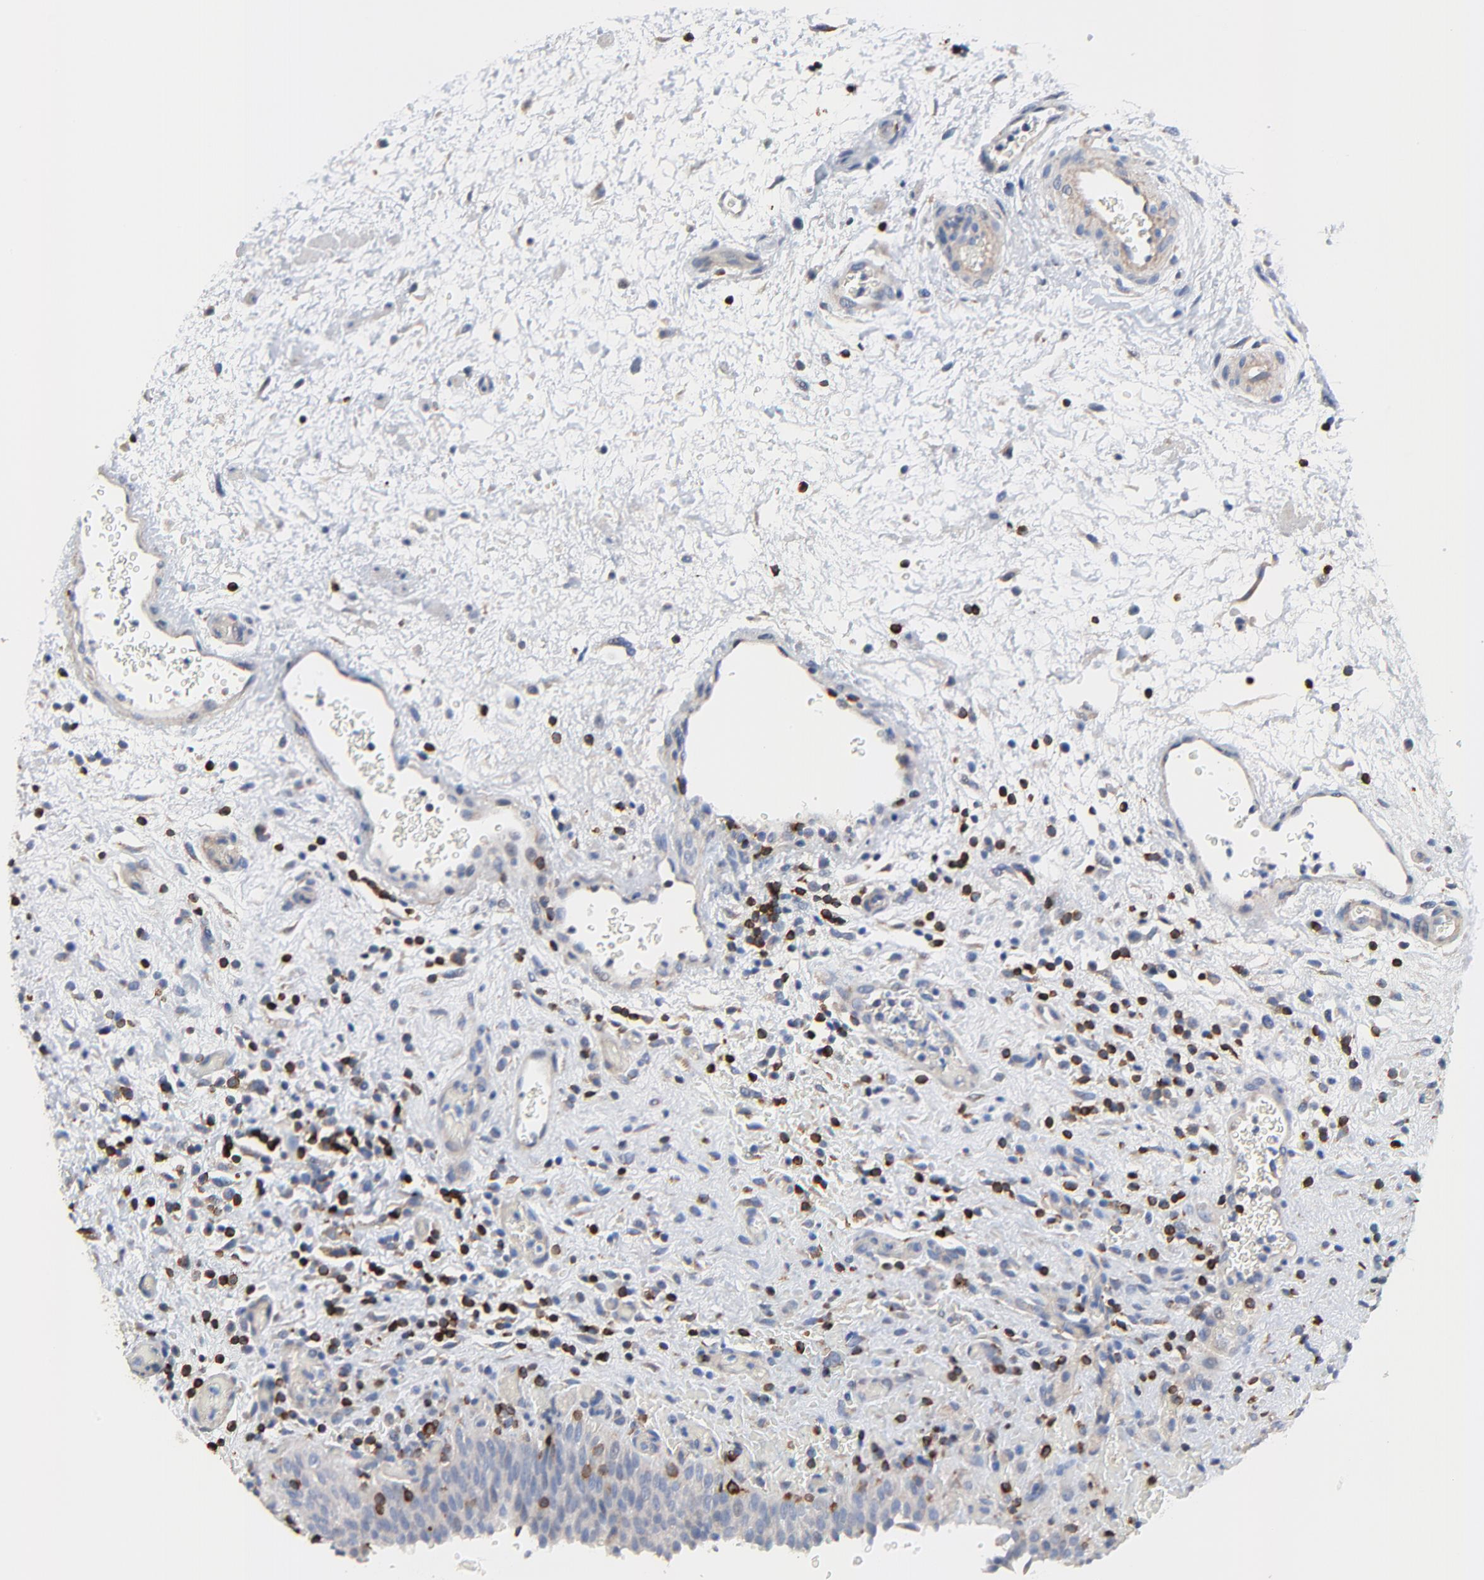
{"staining": {"intensity": "weak", "quantity": "<25%", "location": "cytoplasmic/membranous"}, "tissue": "urinary bladder", "cell_type": "Urothelial cells", "image_type": "normal", "snomed": [{"axis": "morphology", "description": "Normal tissue, NOS"}, {"axis": "topography", "description": "Urinary bladder"}], "caption": "Urinary bladder stained for a protein using IHC reveals no positivity urothelial cells.", "gene": "SKAP1", "patient": {"sex": "male", "age": 51}}